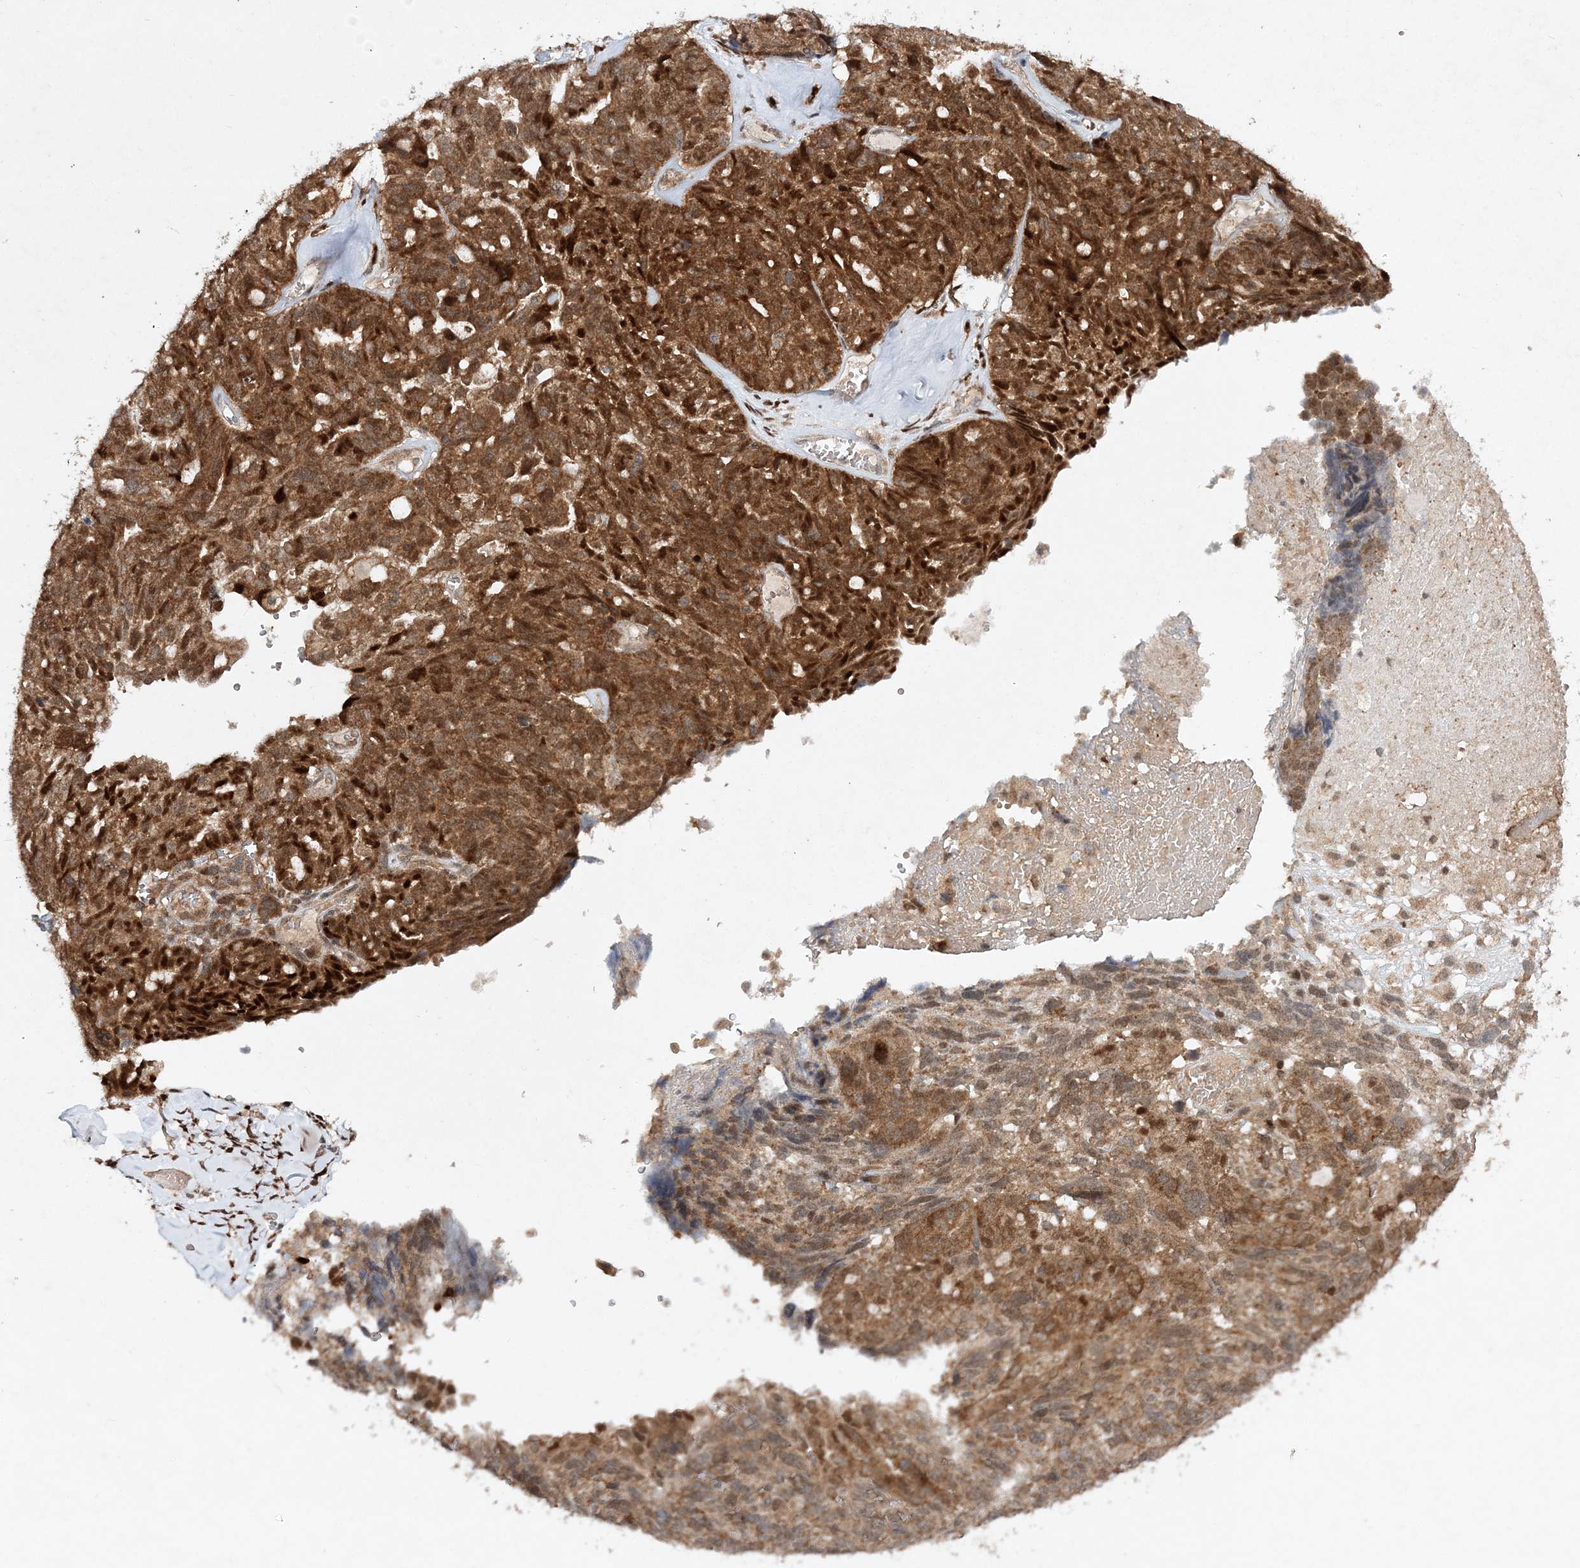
{"staining": {"intensity": "moderate", "quantity": ">75%", "location": "cytoplasmic/membranous,nuclear"}, "tissue": "ovarian cancer", "cell_type": "Tumor cells", "image_type": "cancer", "snomed": [{"axis": "morphology", "description": "Cystadenocarcinoma, serous, NOS"}, {"axis": "topography", "description": "Ovary"}], "caption": "Tumor cells exhibit medium levels of moderate cytoplasmic/membranous and nuclear expression in approximately >75% of cells in human serous cystadenocarcinoma (ovarian).", "gene": "NIF3L1", "patient": {"sex": "female", "age": 79}}